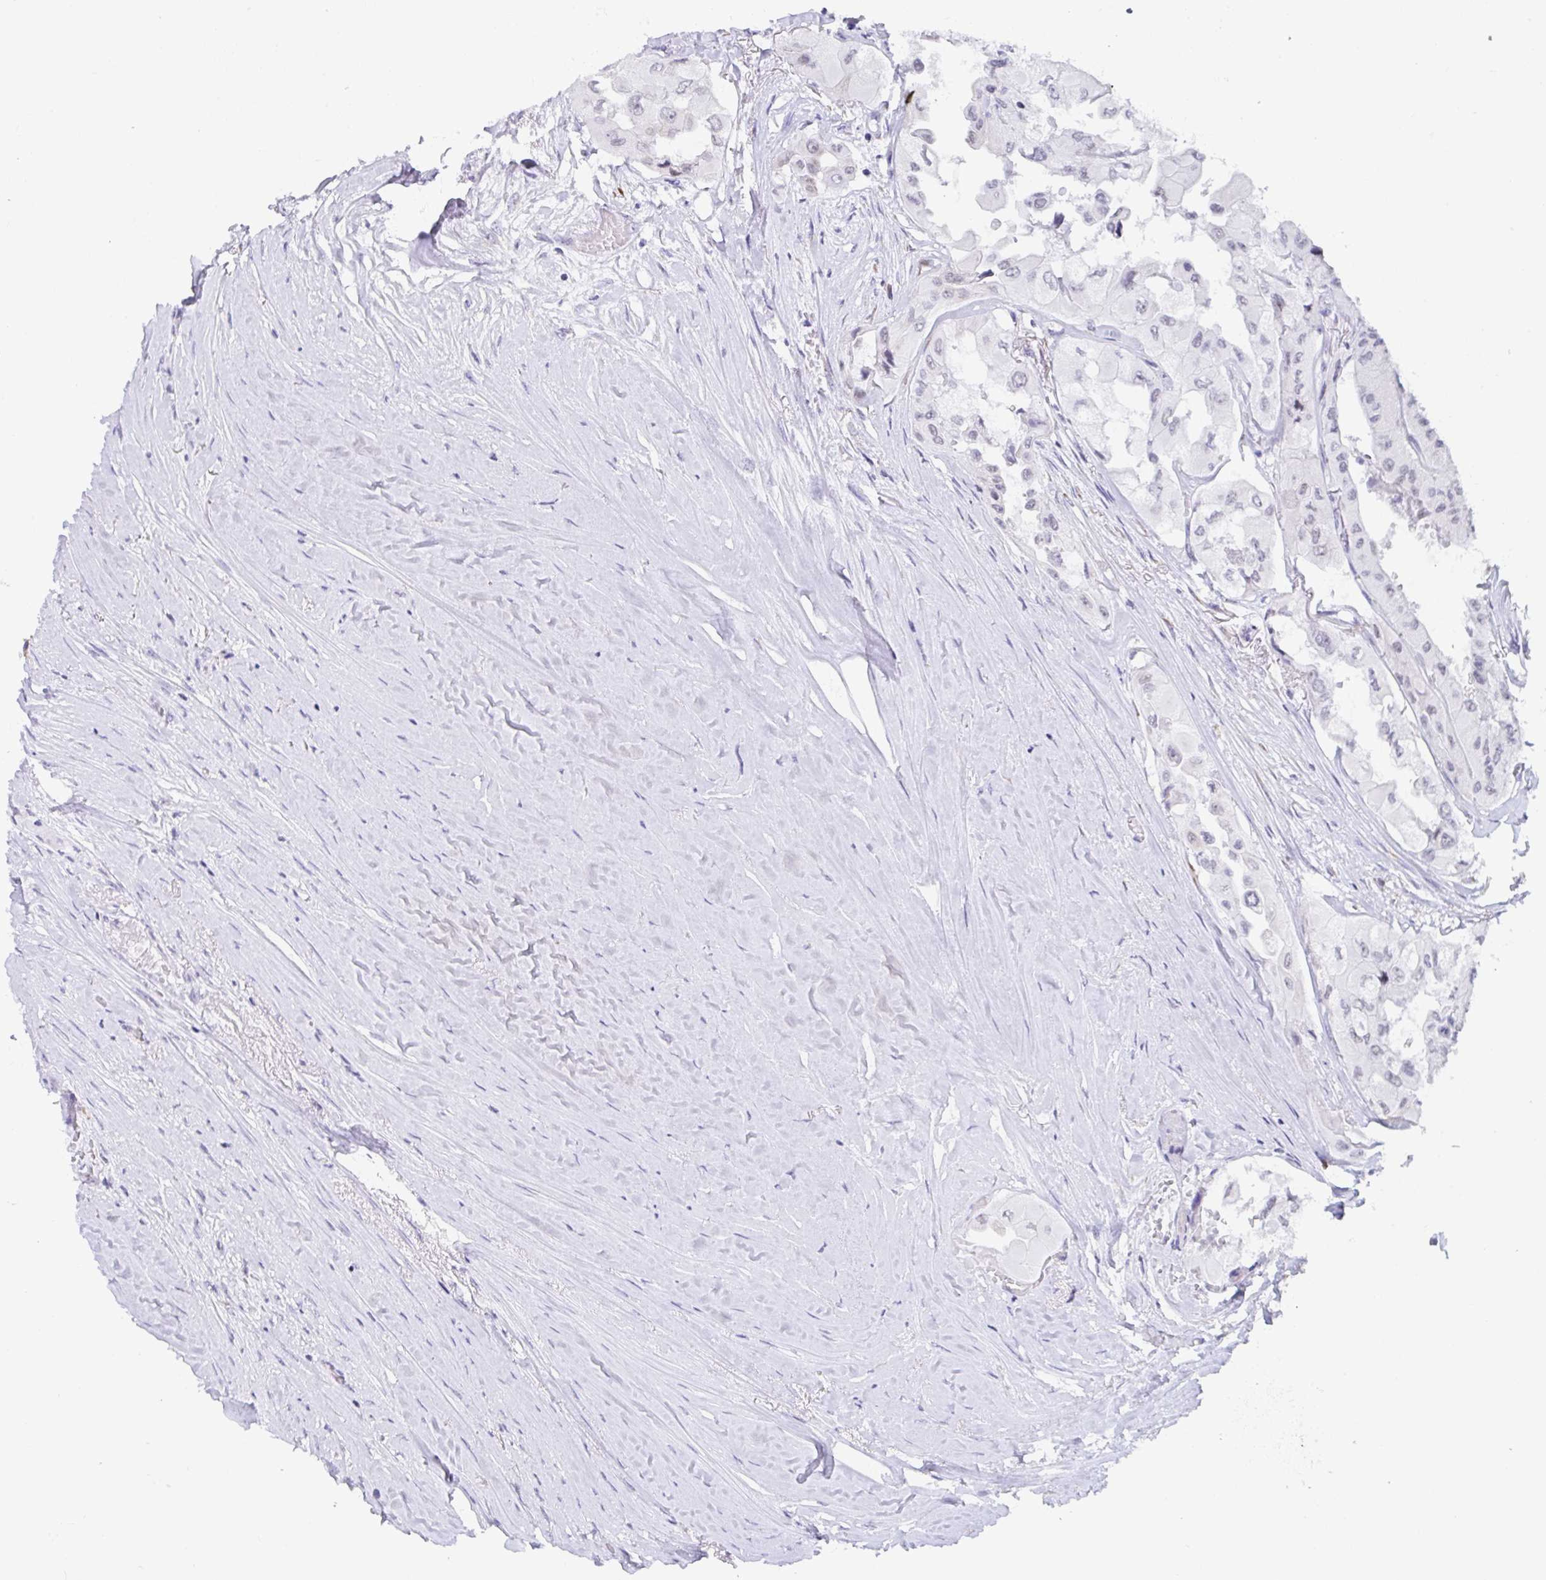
{"staining": {"intensity": "weak", "quantity": "<25%", "location": "nuclear"}, "tissue": "thyroid cancer", "cell_type": "Tumor cells", "image_type": "cancer", "snomed": [{"axis": "morphology", "description": "Normal tissue, NOS"}, {"axis": "morphology", "description": "Papillary adenocarcinoma, NOS"}, {"axis": "topography", "description": "Thyroid gland"}], "caption": "IHC of human papillary adenocarcinoma (thyroid) displays no positivity in tumor cells.", "gene": "WDR72", "patient": {"sex": "female", "age": 59}}